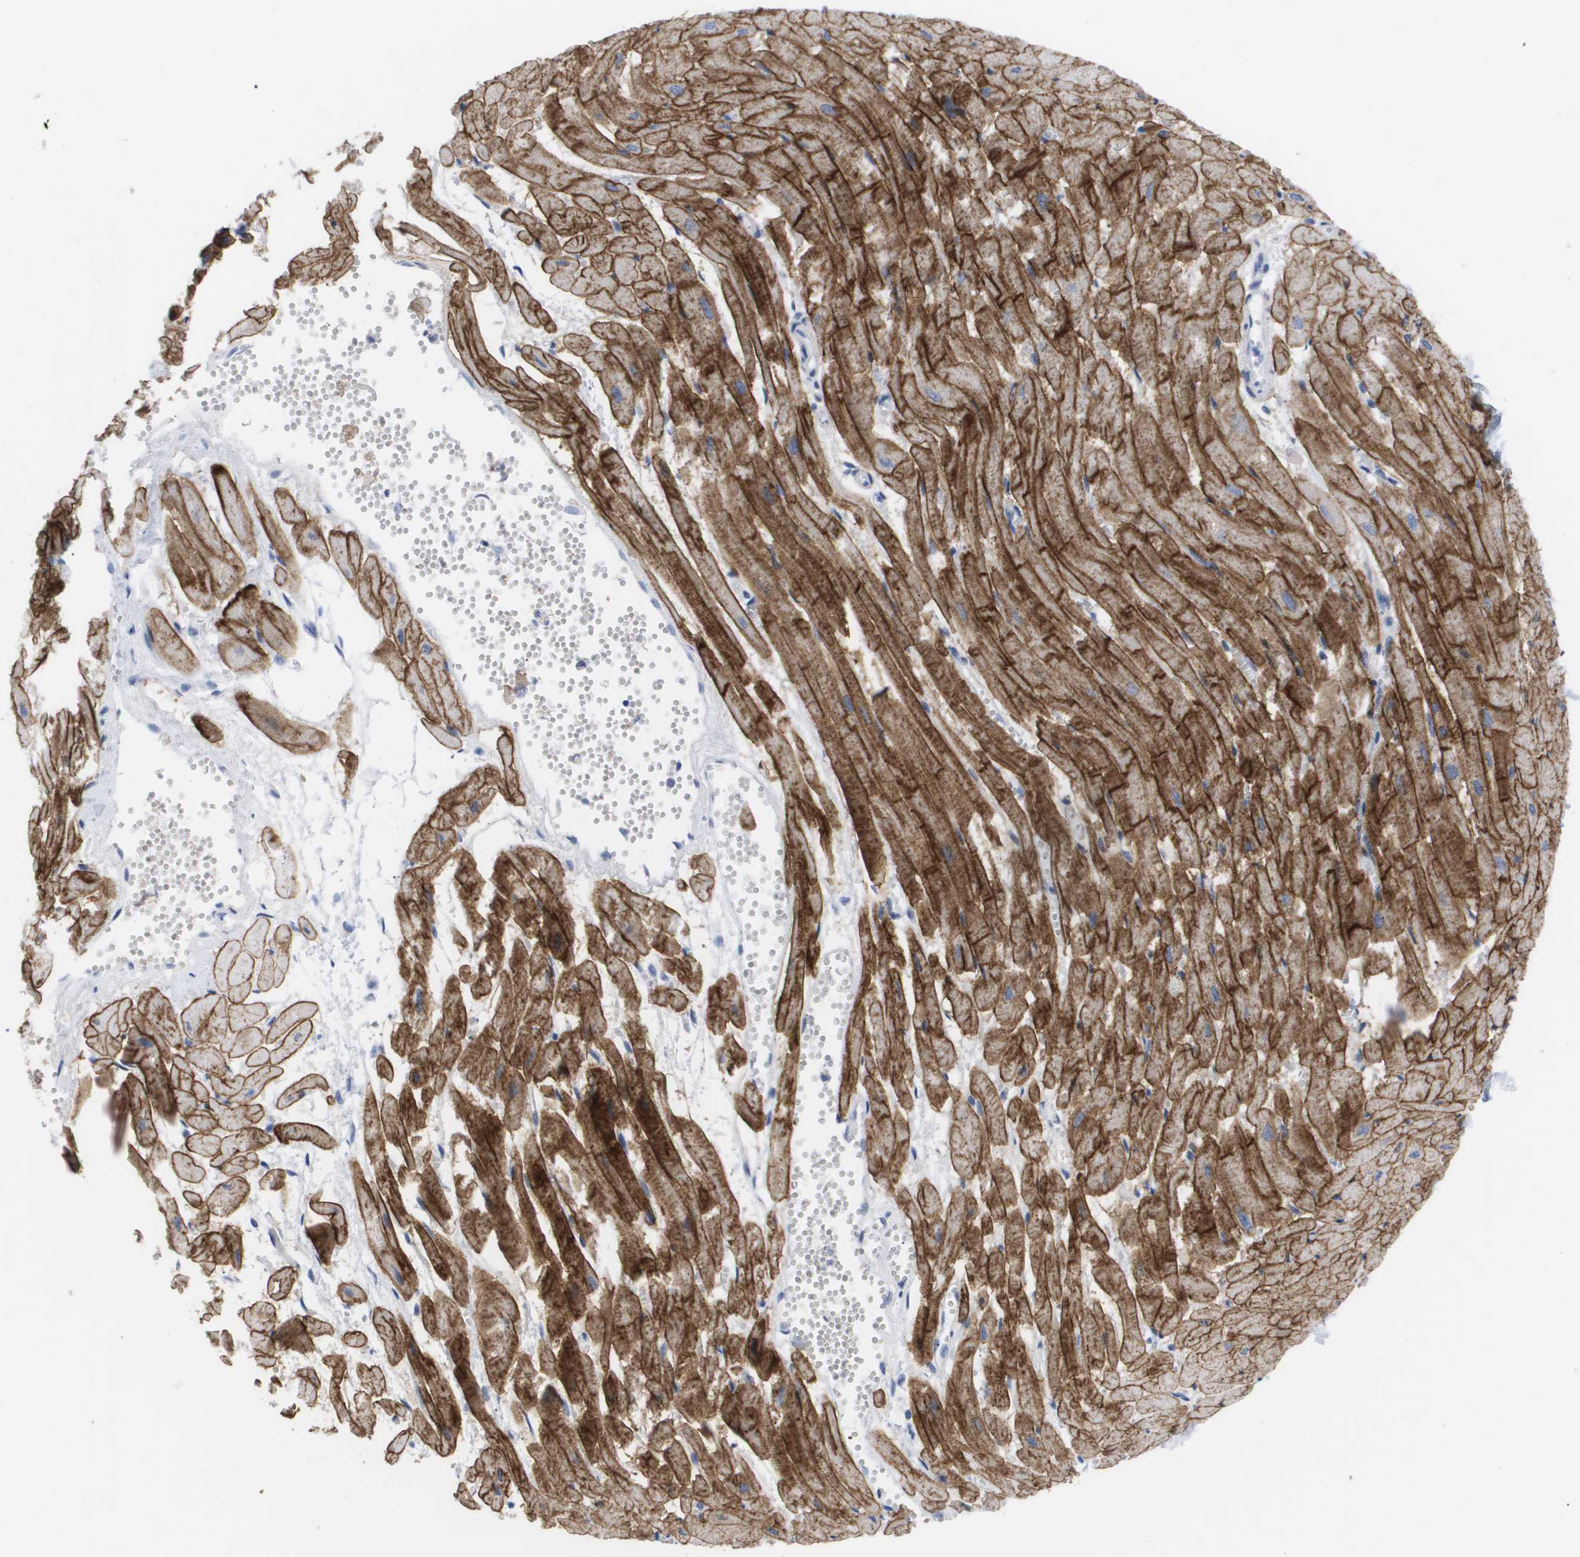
{"staining": {"intensity": "moderate", "quantity": ">75%", "location": "cytoplasmic/membranous"}, "tissue": "heart muscle", "cell_type": "Cardiomyocytes", "image_type": "normal", "snomed": [{"axis": "morphology", "description": "Normal tissue, NOS"}, {"axis": "topography", "description": "Heart"}], "caption": "This is a photomicrograph of IHC staining of unremarkable heart muscle, which shows moderate positivity in the cytoplasmic/membranous of cardiomyocytes.", "gene": "CAV3", "patient": {"sex": "female", "age": 19}}